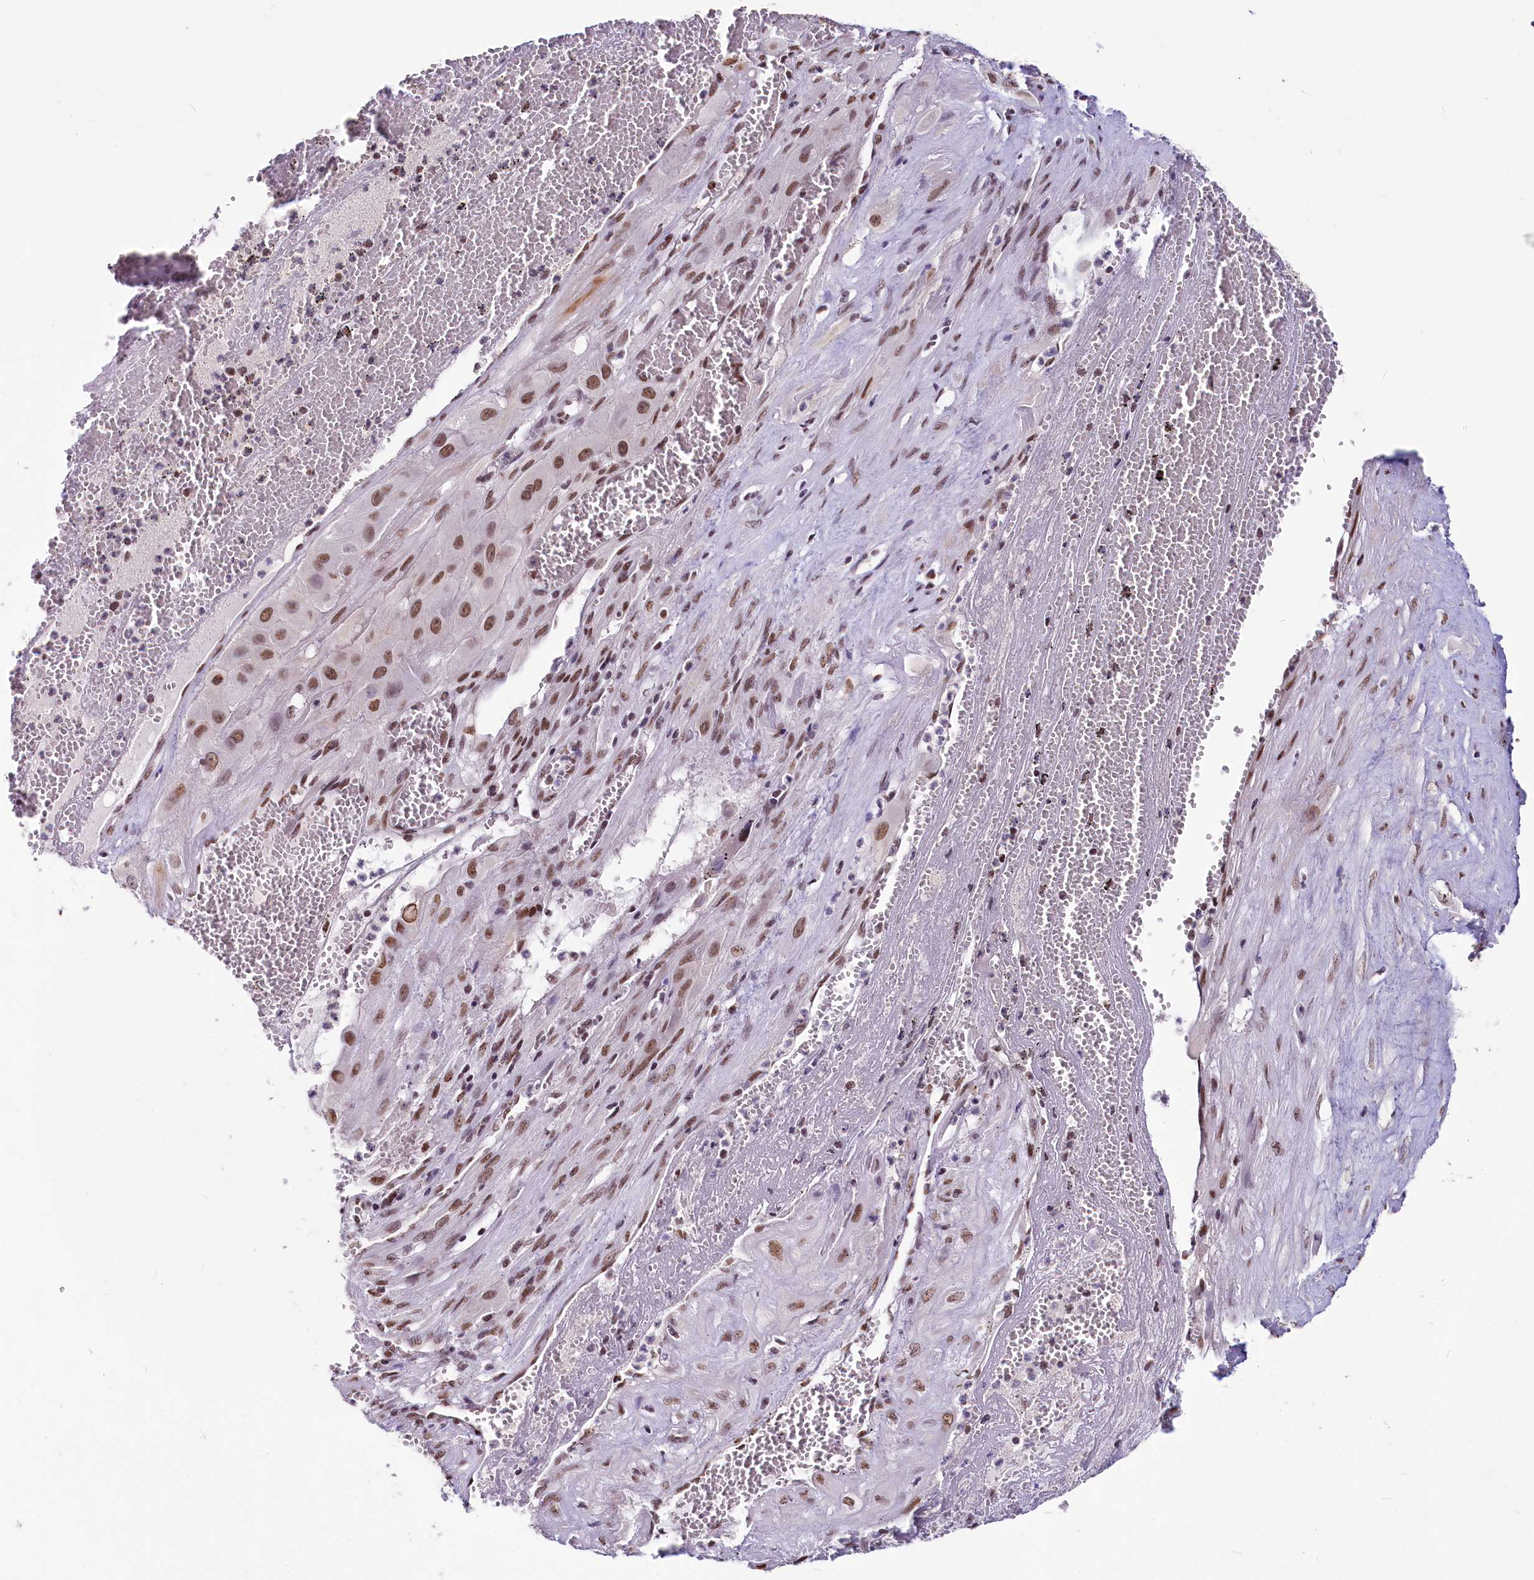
{"staining": {"intensity": "moderate", "quantity": ">75%", "location": "nuclear"}, "tissue": "cervical cancer", "cell_type": "Tumor cells", "image_type": "cancer", "snomed": [{"axis": "morphology", "description": "Squamous cell carcinoma, NOS"}, {"axis": "topography", "description": "Cervix"}], "caption": "This is a histology image of immunohistochemistry (IHC) staining of cervical cancer, which shows moderate positivity in the nuclear of tumor cells.", "gene": "PARPBP", "patient": {"sex": "female", "age": 34}}